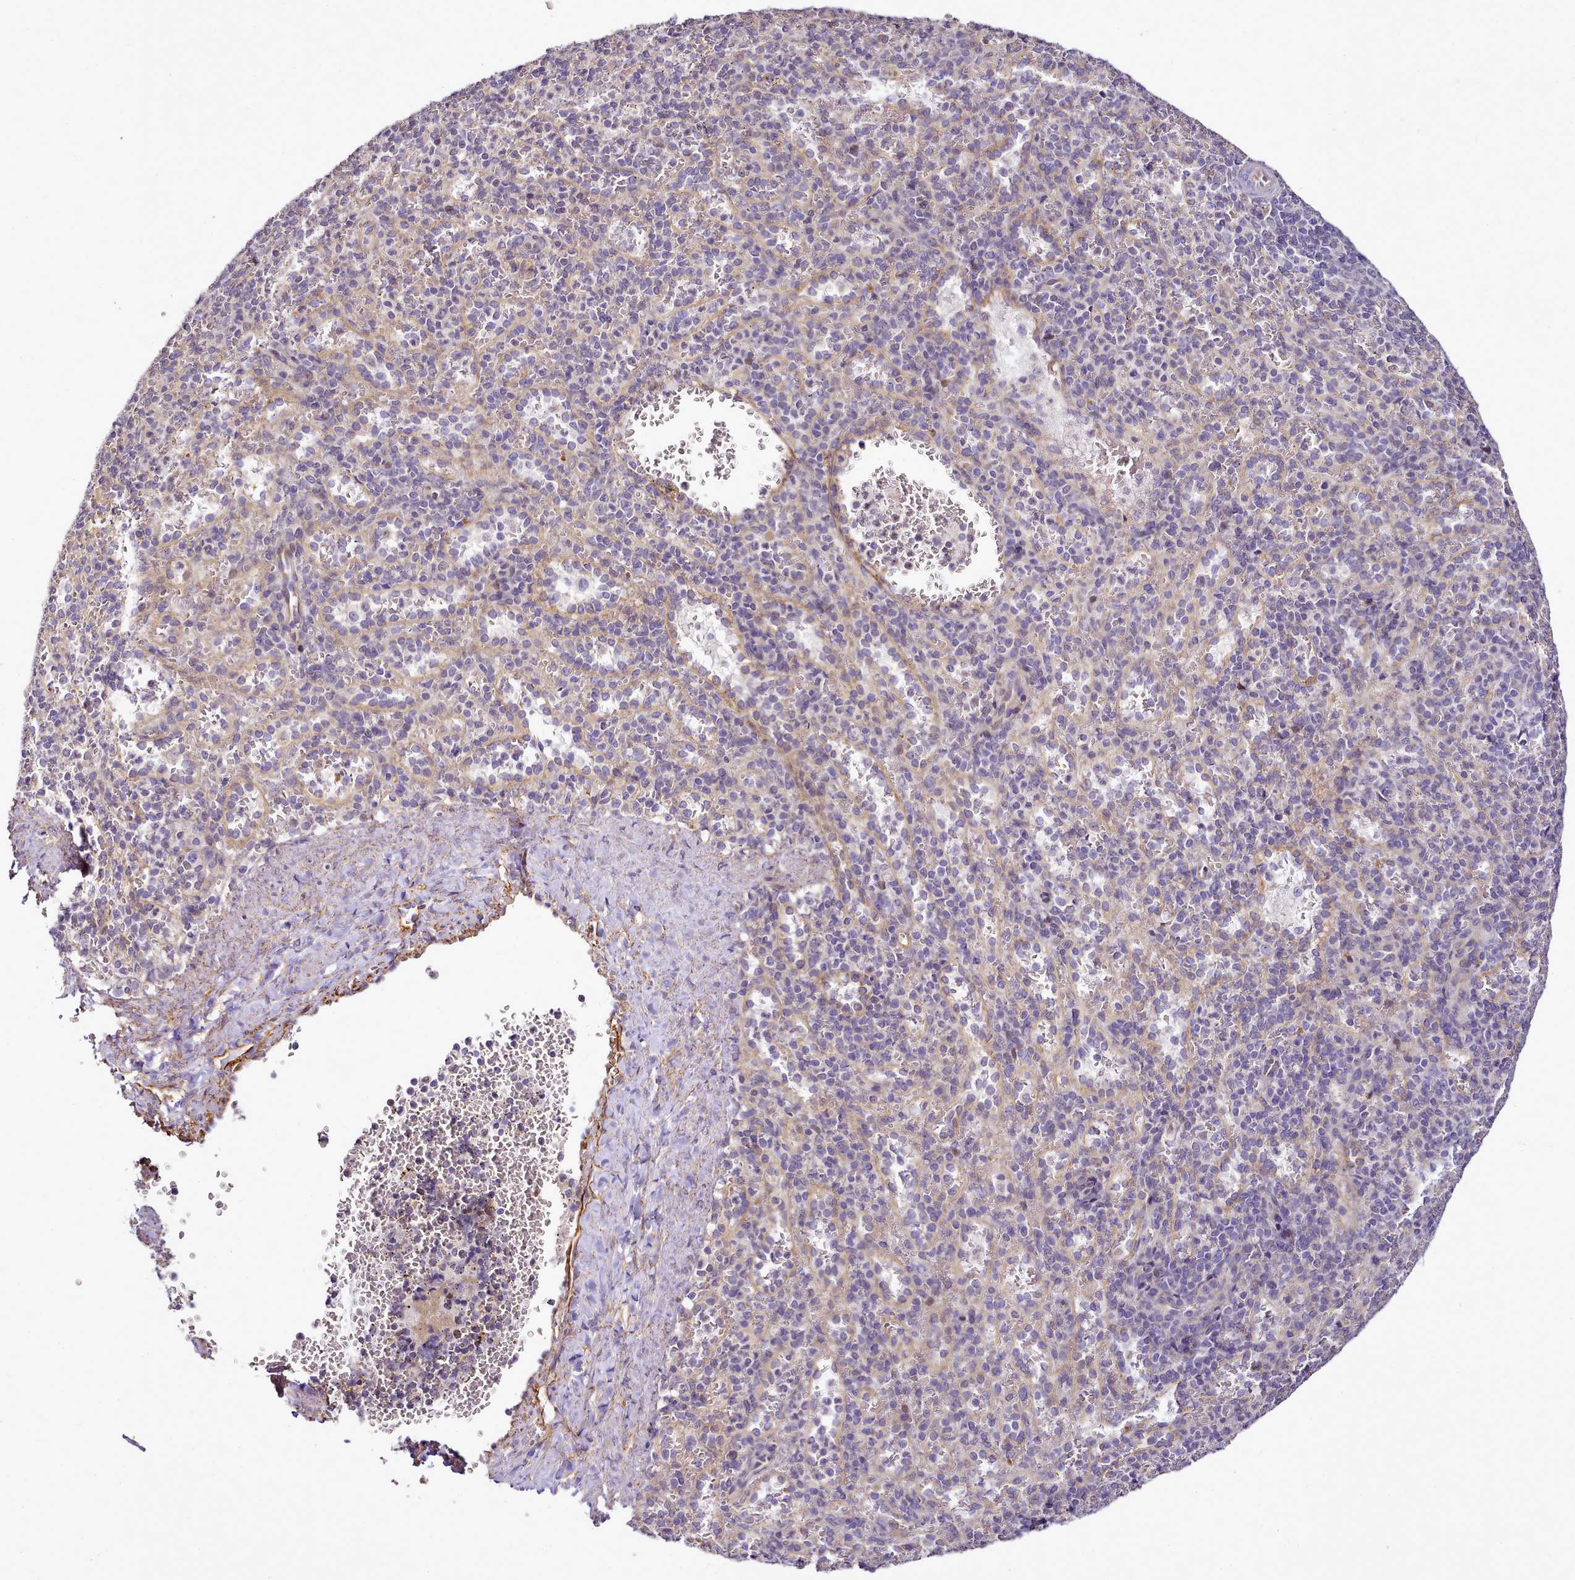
{"staining": {"intensity": "moderate", "quantity": "<25%", "location": "cytoplasmic/membranous"}, "tissue": "spleen", "cell_type": "Cells in red pulp", "image_type": "normal", "snomed": [{"axis": "morphology", "description": "Normal tissue, NOS"}, {"axis": "topography", "description": "Spleen"}], "caption": "A high-resolution micrograph shows immunohistochemistry (IHC) staining of benign spleen, which shows moderate cytoplasmic/membranous expression in approximately <25% of cells in red pulp. The staining was performed using DAB (3,3'-diaminobenzidine), with brown indicating positive protein expression. Nuclei are stained blue with hematoxylin.", "gene": "NBPF10", "patient": {"sex": "female", "age": 21}}